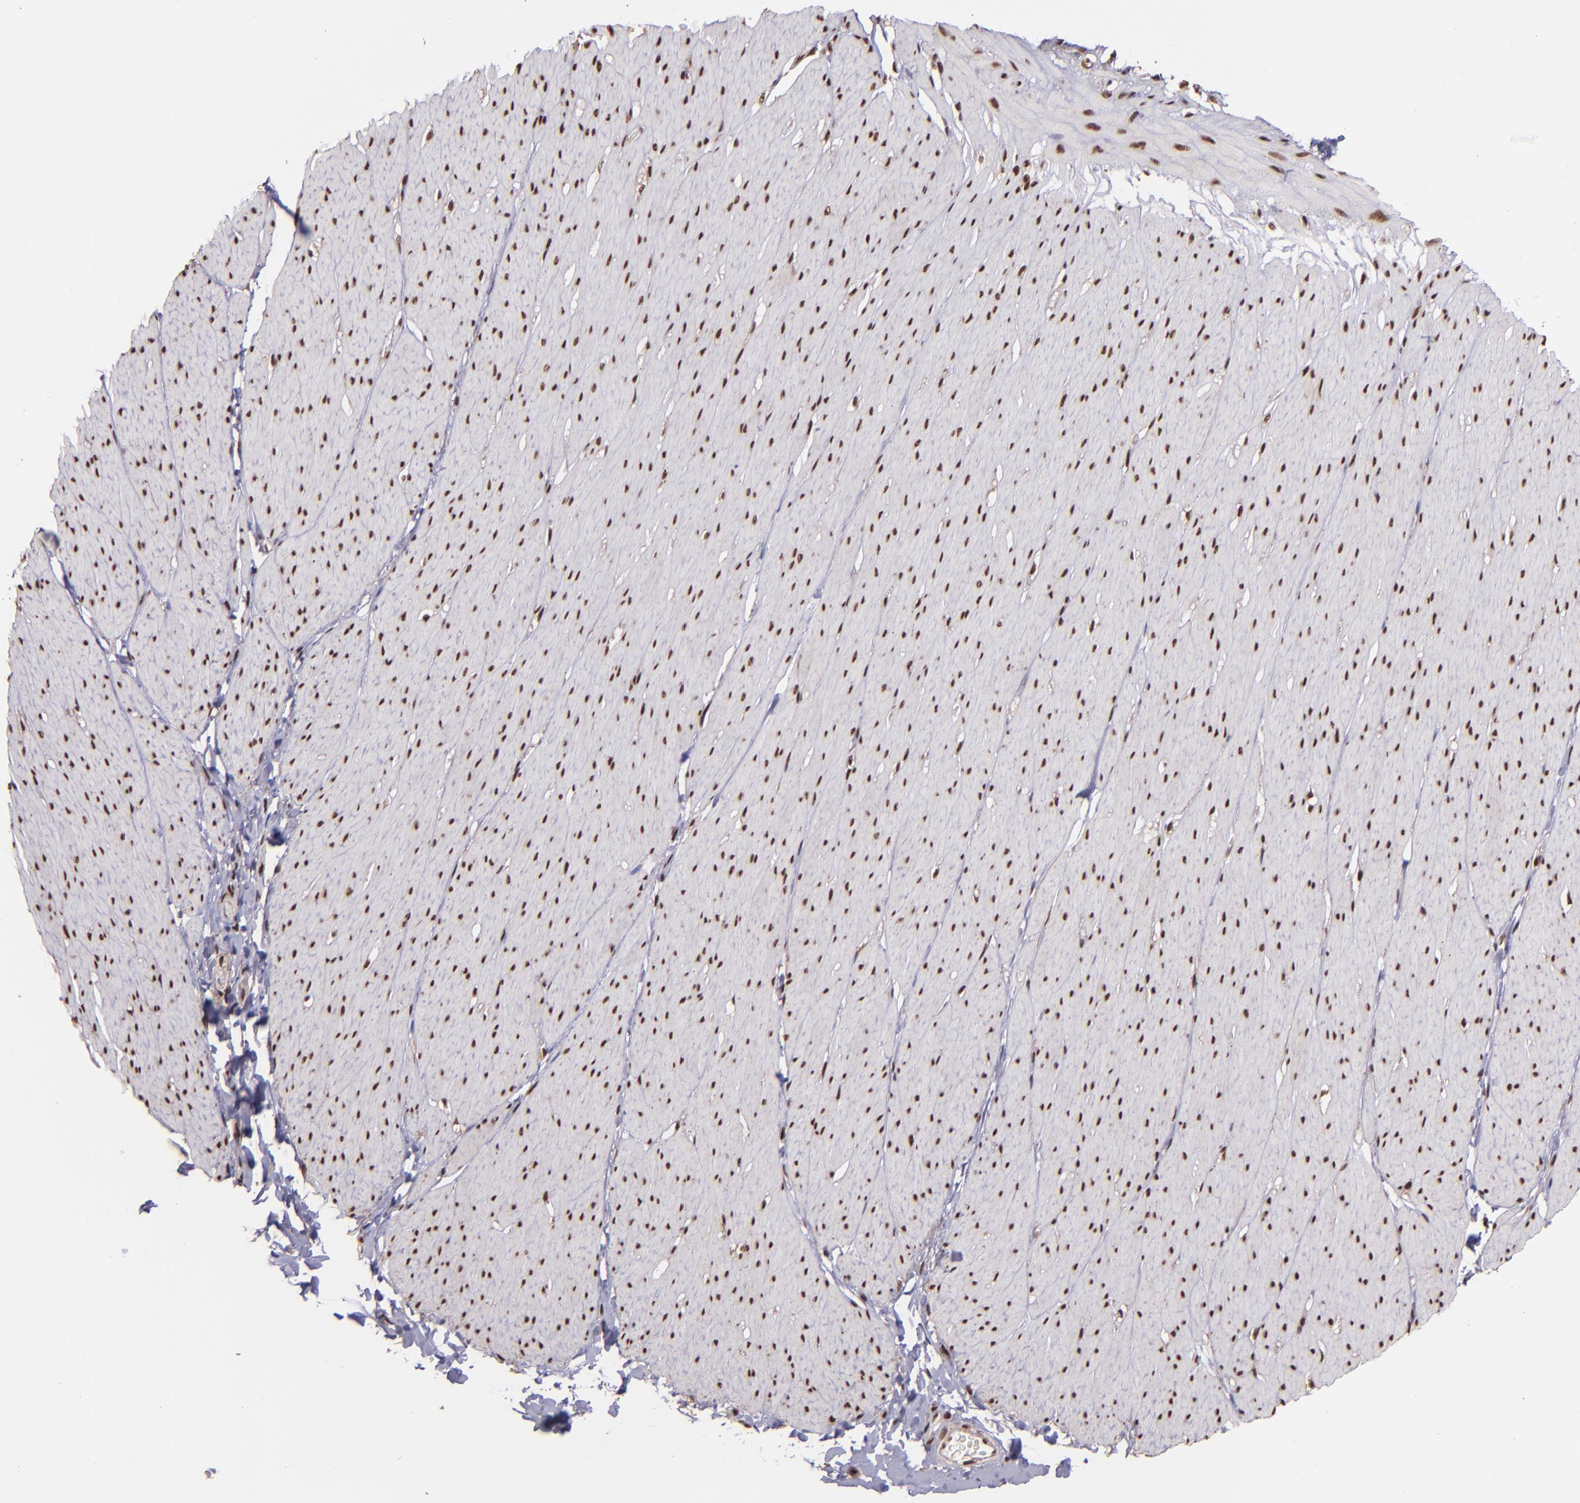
{"staining": {"intensity": "strong", "quantity": ">75%", "location": "nuclear"}, "tissue": "smooth muscle", "cell_type": "Smooth muscle cells", "image_type": "normal", "snomed": [{"axis": "morphology", "description": "Normal tissue, NOS"}, {"axis": "topography", "description": "Smooth muscle"}, {"axis": "topography", "description": "Colon"}], "caption": "Immunohistochemical staining of normal human smooth muscle demonstrates high levels of strong nuclear expression in about >75% of smooth muscle cells.", "gene": "PQBP1", "patient": {"sex": "male", "age": 67}}